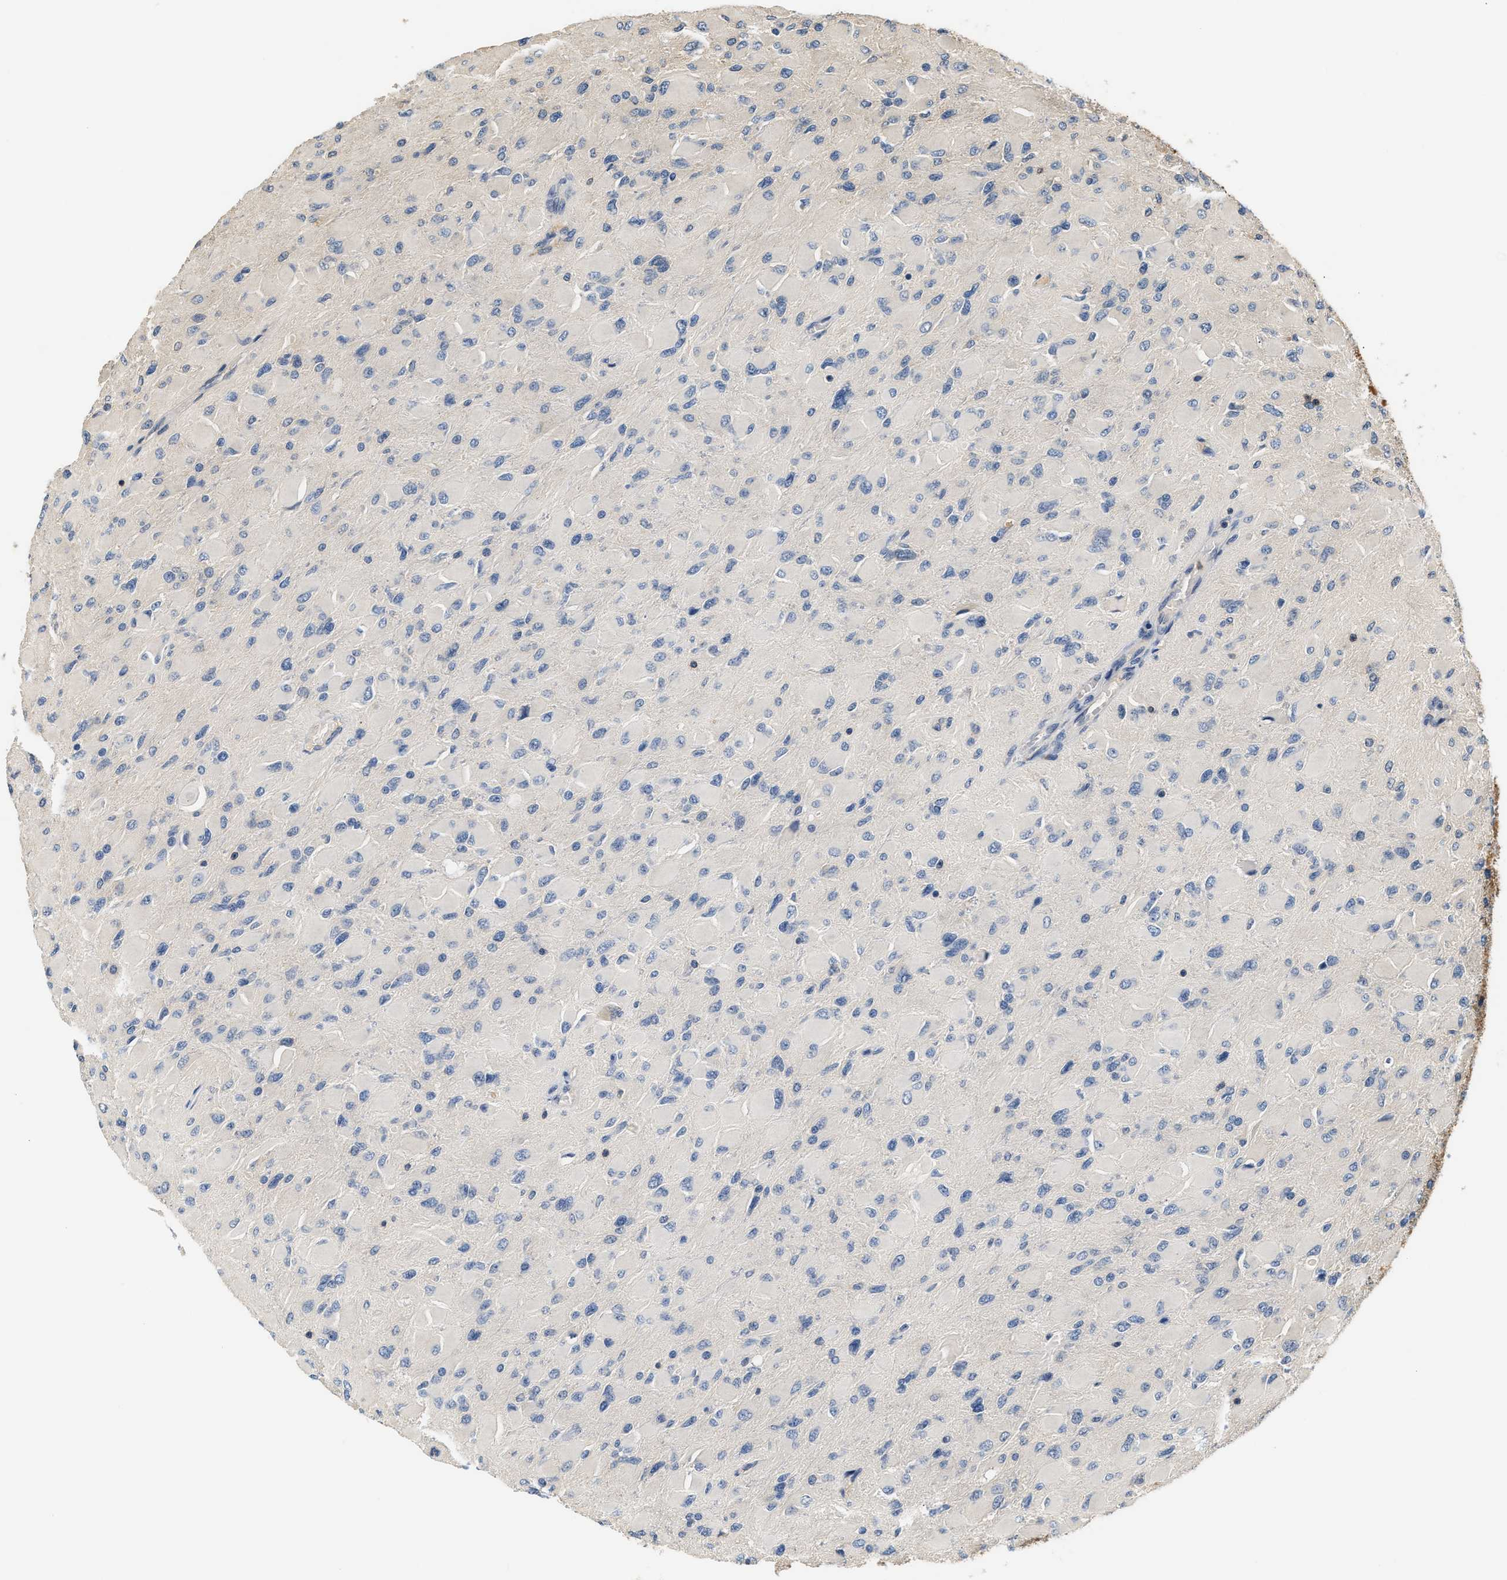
{"staining": {"intensity": "negative", "quantity": "none", "location": "none"}, "tissue": "glioma", "cell_type": "Tumor cells", "image_type": "cancer", "snomed": [{"axis": "morphology", "description": "Glioma, malignant, High grade"}, {"axis": "topography", "description": "Cerebral cortex"}], "caption": "There is no significant staining in tumor cells of glioma. Nuclei are stained in blue.", "gene": "GPI", "patient": {"sex": "female", "age": 36}}